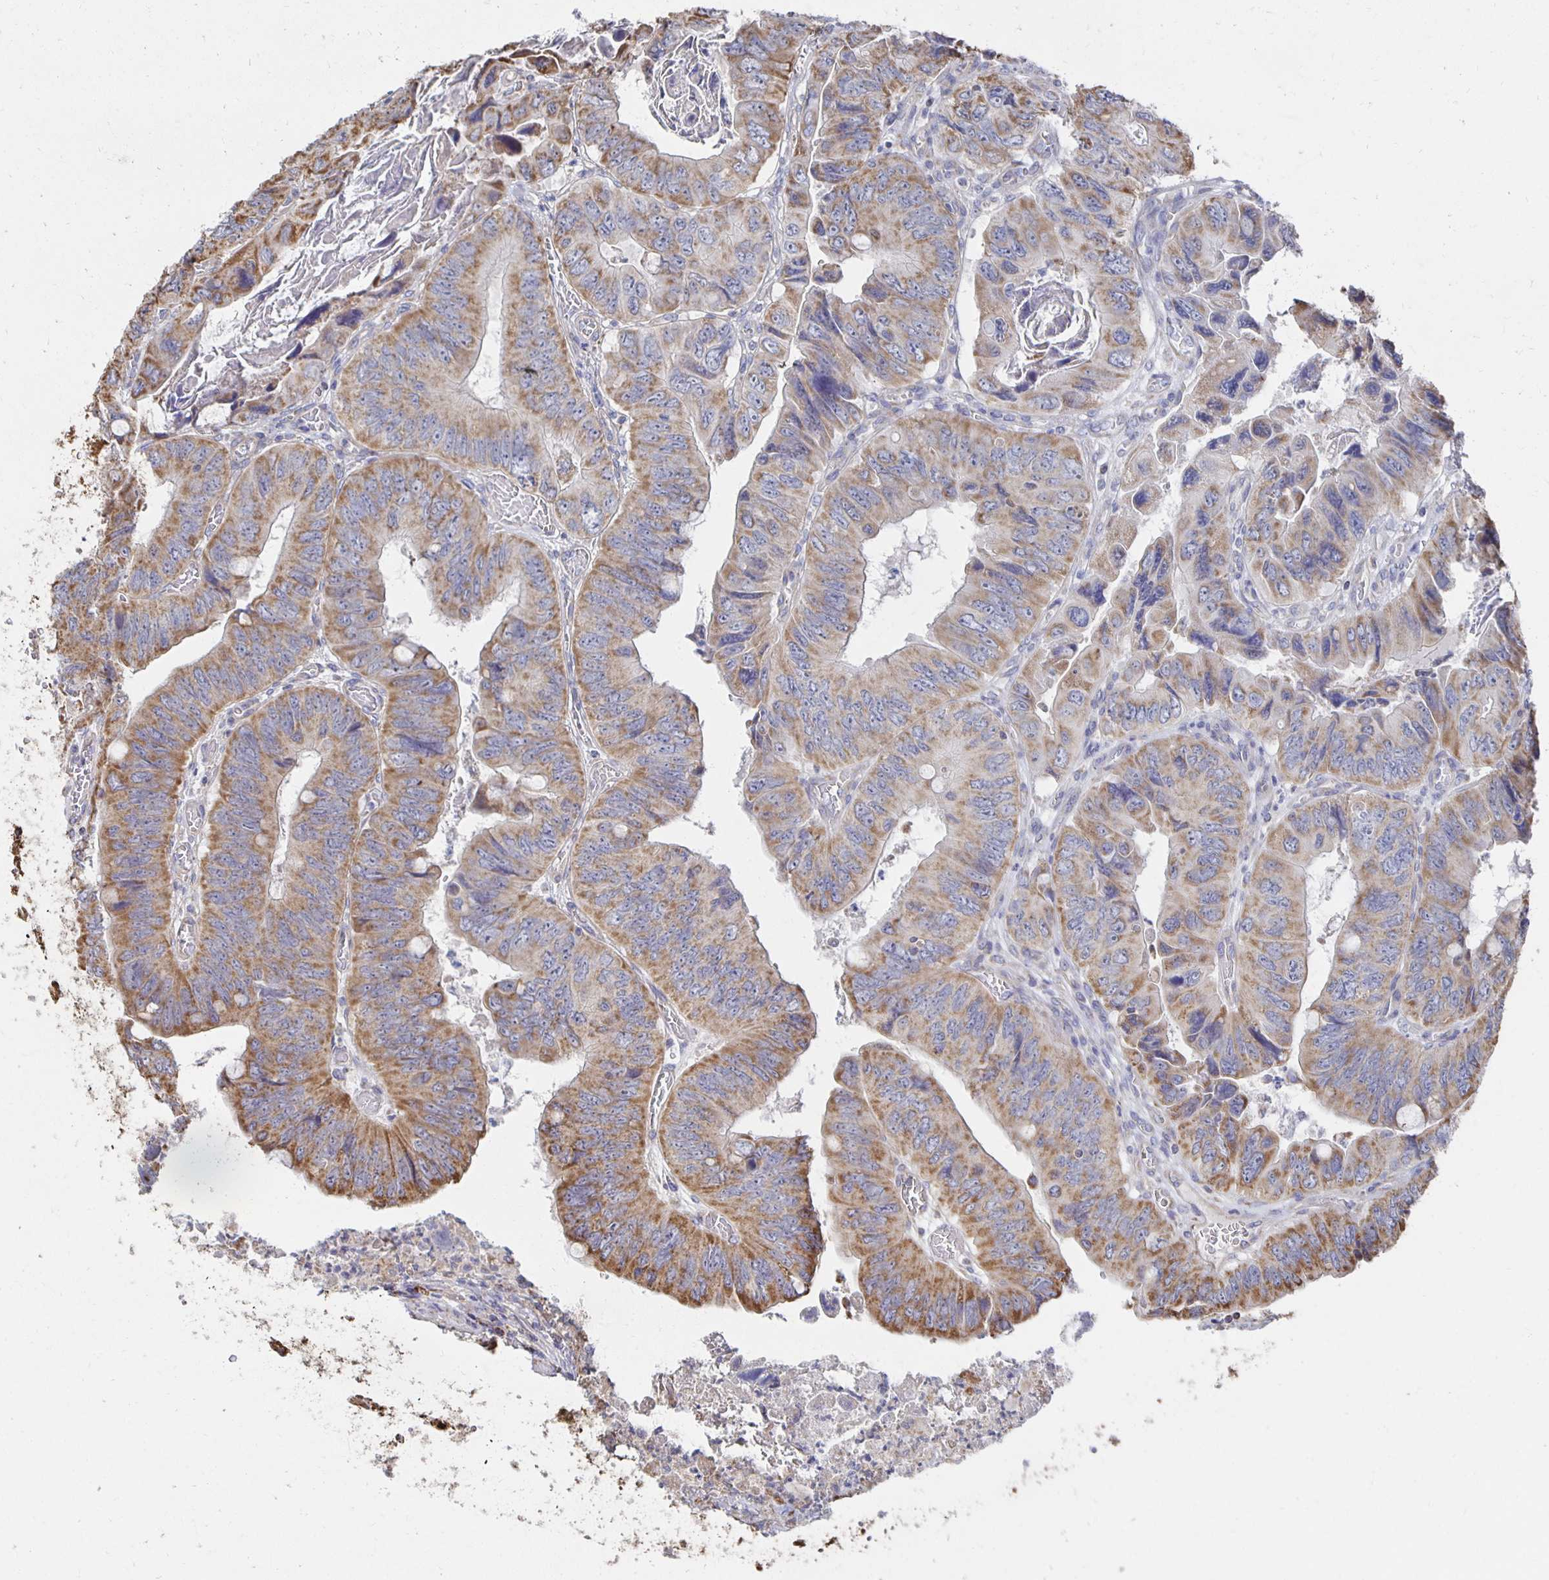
{"staining": {"intensity": "moderate", "quantity": ">75%", "location": "cytoplasmic/membranous"}, "tissue": "colorectal cancer", "cell_type": "Tumor cells", "image_type": "cancer", "snomed": [{"axis": "morphology", "description": "Adenocarcinoma, NOS"}, {"axis": "topography", "description": "Colon"}], "caption": "Immunohistochemical staining of human colorectal cancer exhibits medium levels of moderate cytoplasmic/membranous protein expression in approximately >75% of tumor cells. (DAB IHC, brown staining for protein, blue staining for nuclei).", "gene": "NKX2-8", "patient": {"sex": "female", "age": 84}}